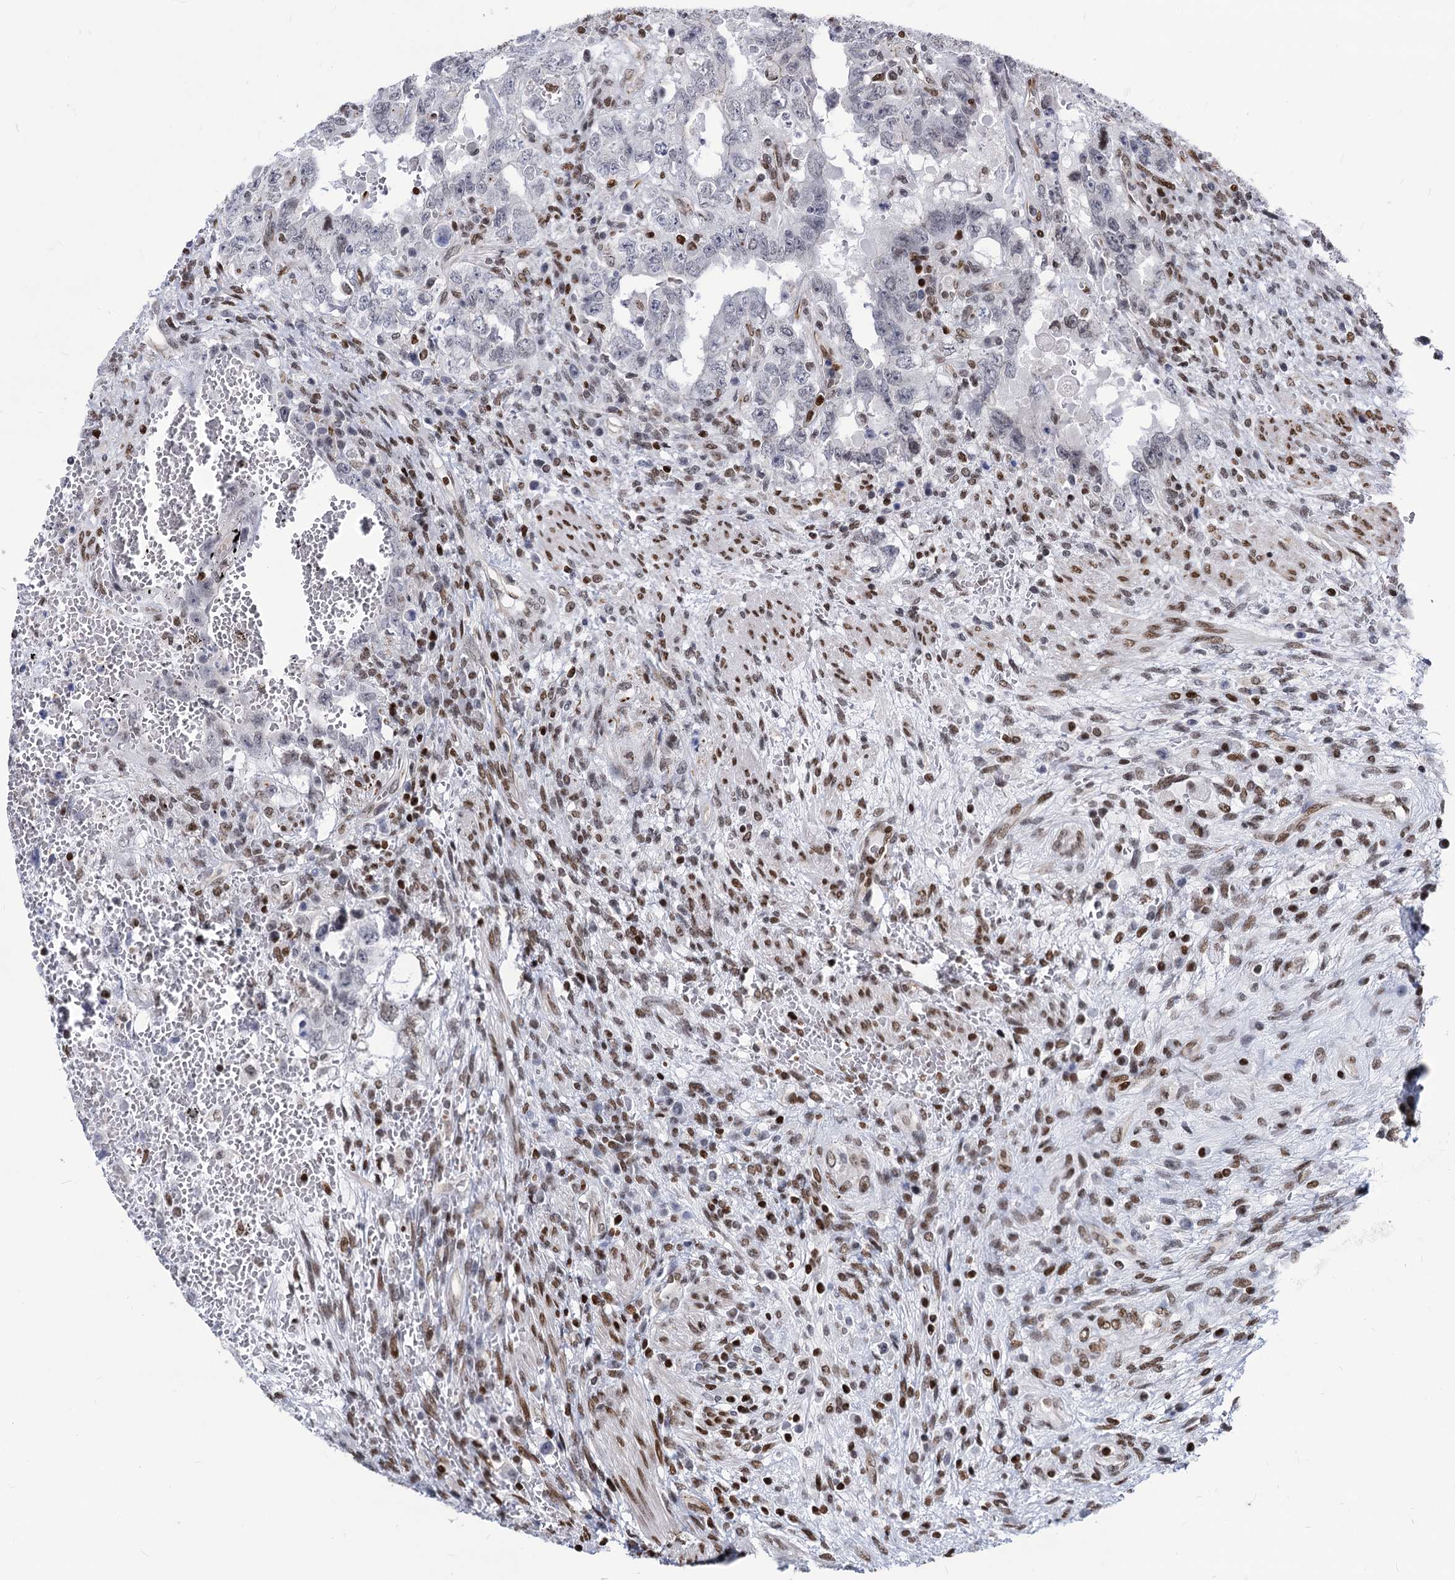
{"staining": {"intensity": "negative", "quantity": "none", "location": "none"}, "tissue": "testis cancer", "cell_type": "Tumor cells", "image_type": "cancer", "snomed": [{"axis": "morphology", "description": "Carcinoma, Embryonal, NOS"}, {"axis": "topography", "description": "Testis"}], "caption": "Tumor cells are negative for brown protein staining in testis cancer (embryonal carcinoma). (Stains: DAB IHC with hematoxylin counter stain, Microscopy: brightfield microscopy at high magnification).", "gene": "MECP2", "patient": {"sex": "male", "age": 26}}